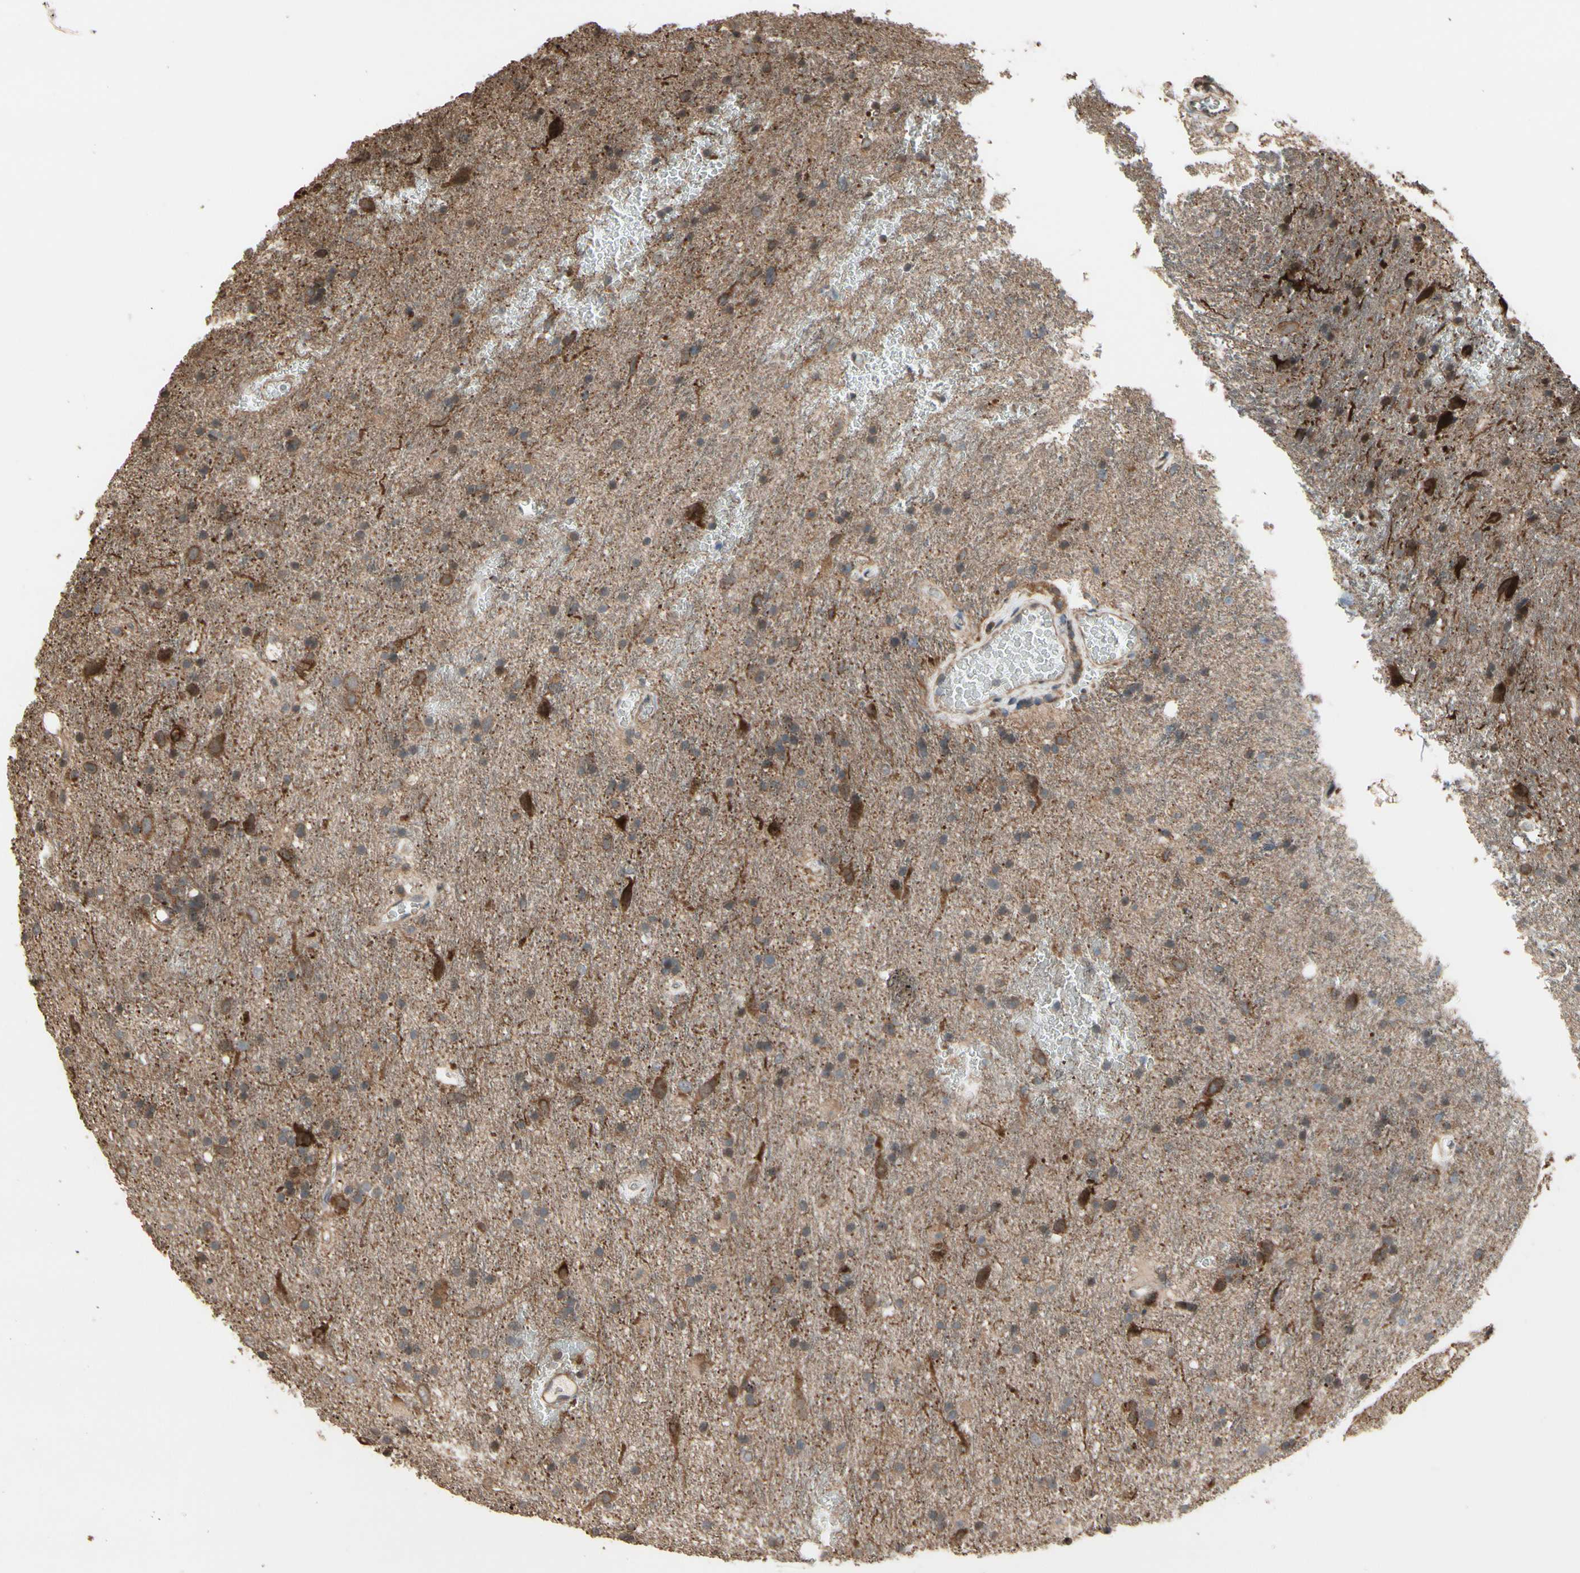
{"staining": {"intensity": "weak", "quantity": "25%-75%", "location": "cytoplasmic/membranous"}, "tissue": "glioma", "cell_type": "Tumor cells", "image_type": "cancer", "snomed": [{"axis": "morphology", "description": "Glioma, malignant, Low grade"}, {"axis": "topography", "description": "Brain"}], "caption": "Immunohistochemistry micrograph of neoplastic tissue: glioma stained using immunohistochemistry (IHC) shows low levels of weak protein expression localized specifically in the cytoplasmic/membranous of tumor cells, appearing as a cytoplasmic/membranous brown color.", "gene": "CSF1R", "patient": {"sex": "male", "age": 77}}